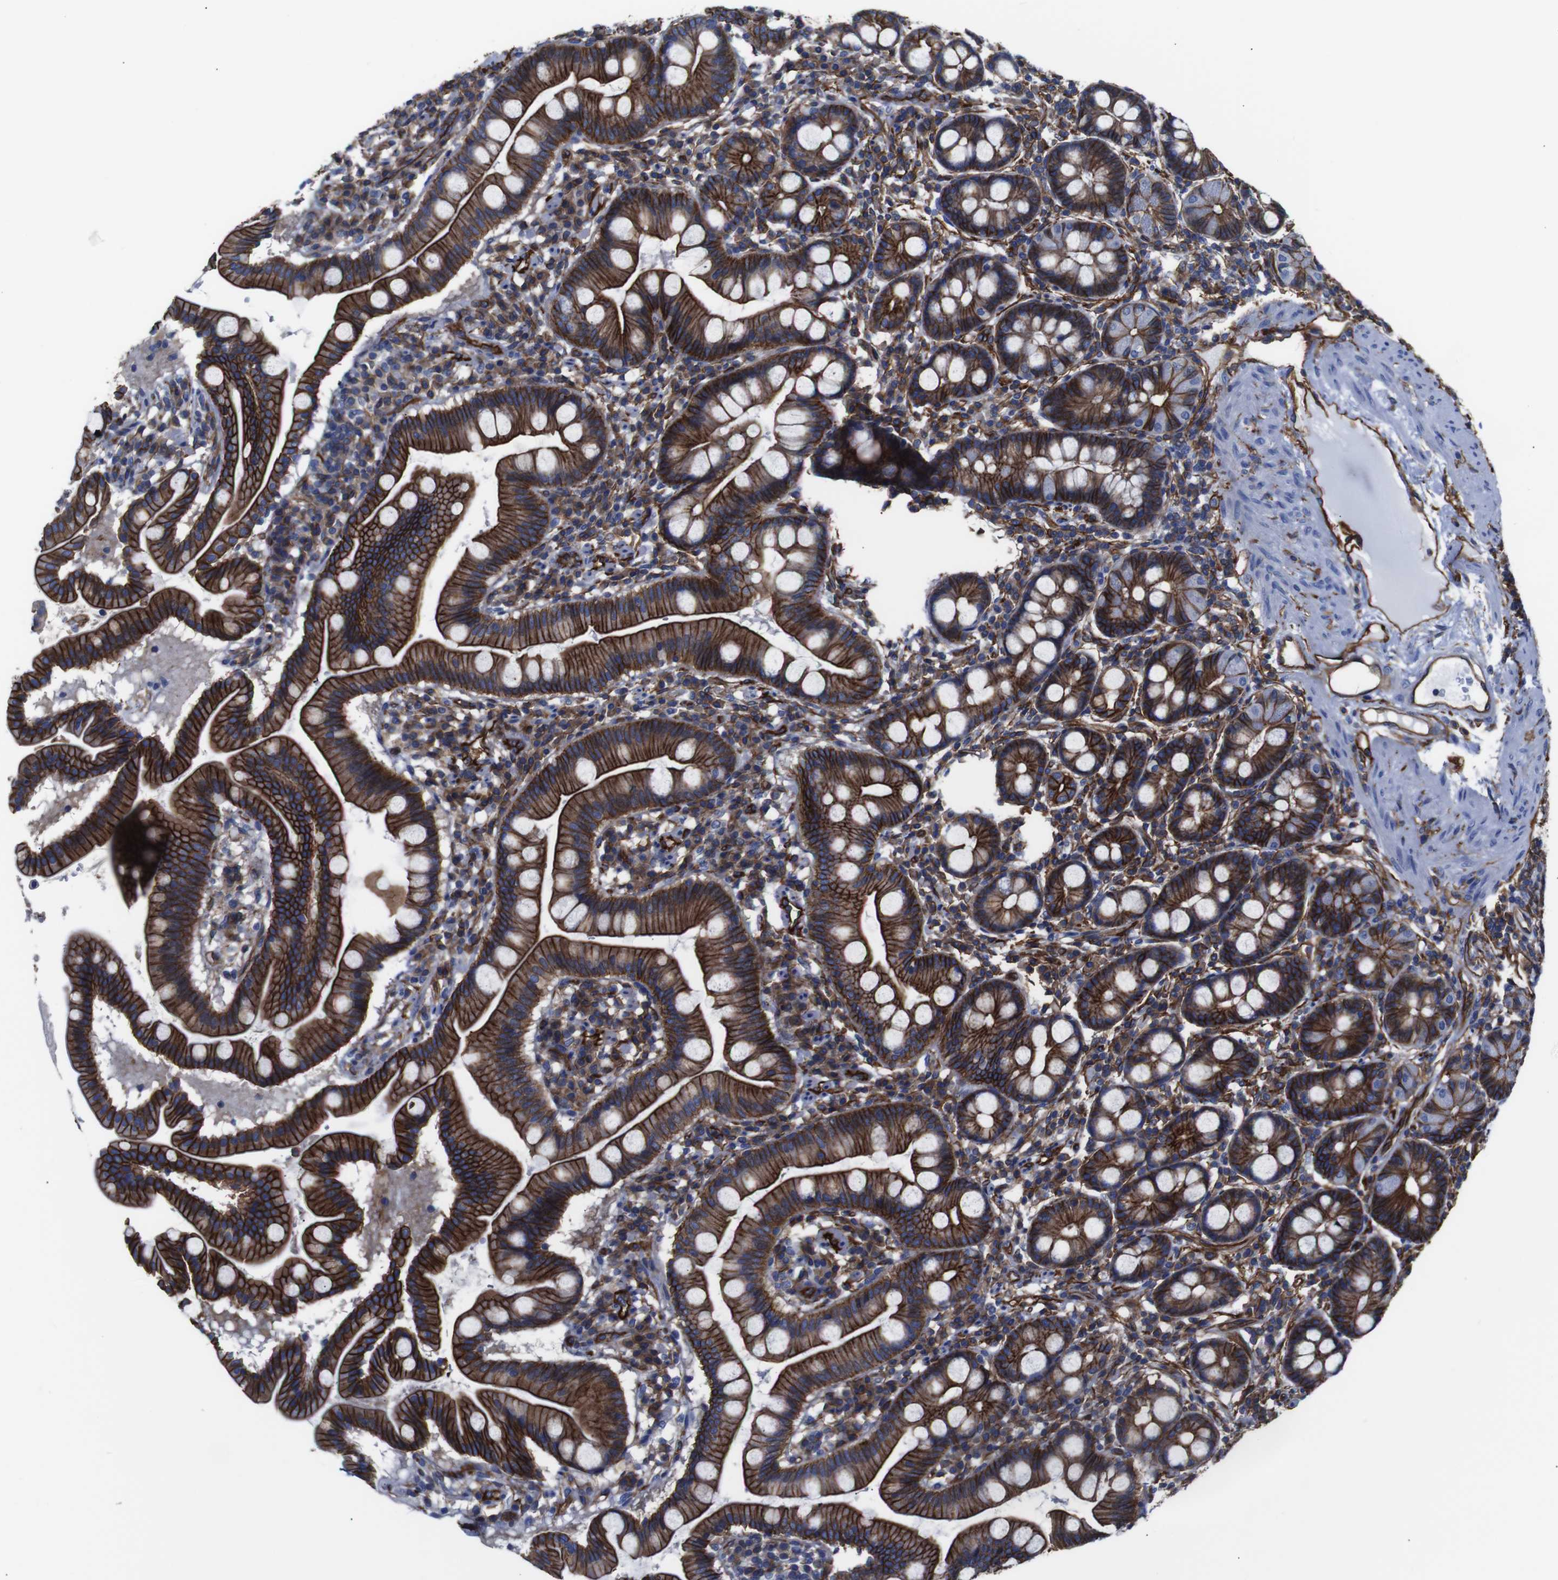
{"staining": {"intensity": "strong", "quantity": ">75%", "location": "cytoplasmic/membranous"}, "tissue": "duodenum", "cell_type": "Glandular cells", "image_type": "normal", "snomed": [{"axis": "morphology", "description": "Normal tissue, NOS"}, {"axis": "topography", "description": "Duodenum"}], "caption": "Glandular cells display high levels of strong cytoplasmic/membranous expression in approximately >75% of cells in benign human duodenum. Using DAB (brown) and hematoxylin (blue) stains, captured at high magnification using brightfield microscopy.", "gene": "SPTBN1", "patient": {"sex": "male", "age": 50}}